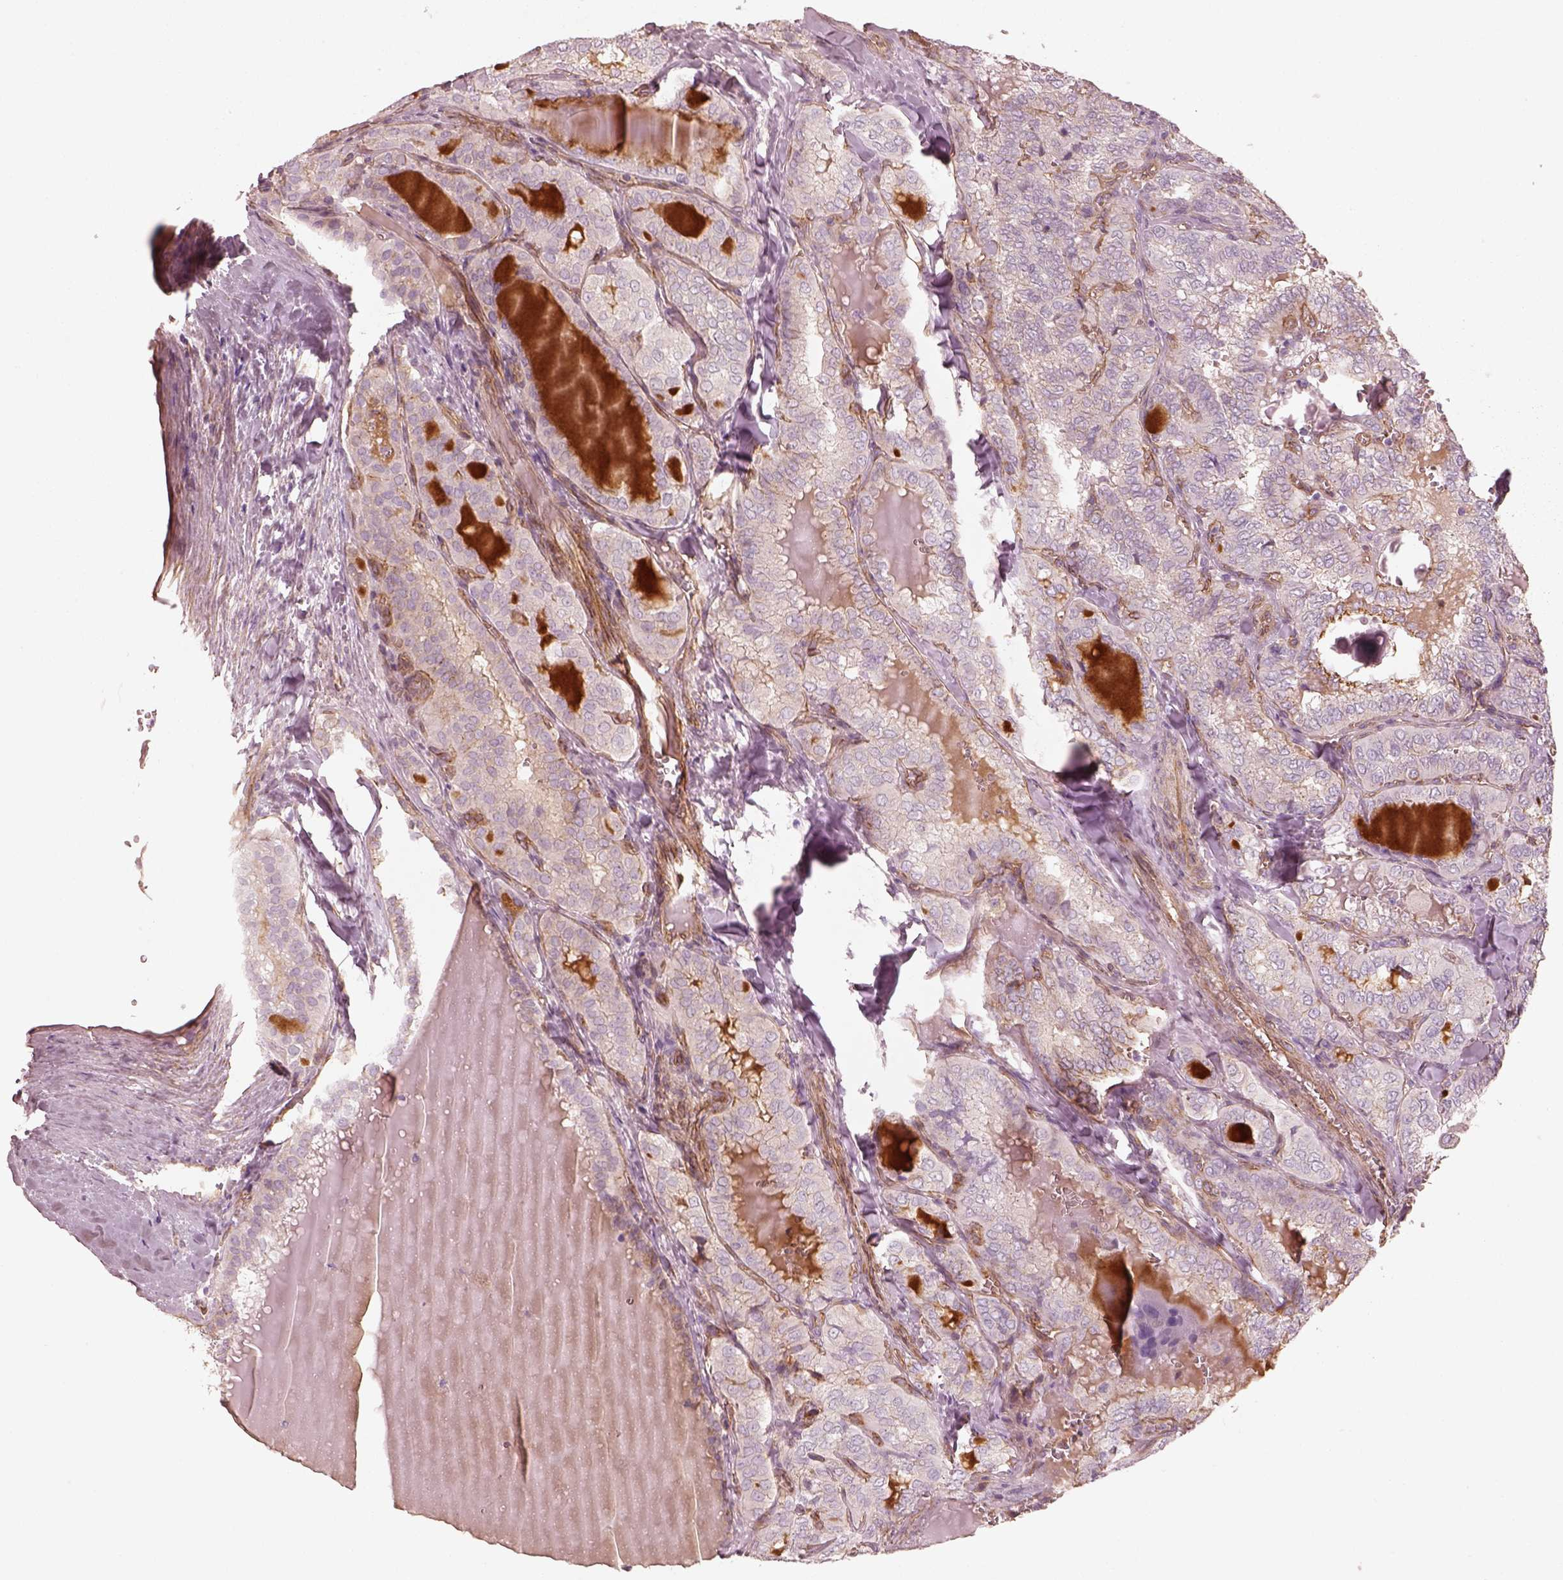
{"staining": {"intensity": "negative", "quantity": "none", "location": "none"}, "tissue": "thyroid cancer", "cell_type": "Tumor cells", "image_type": "cancer", "snomed": [{"axis": "morphology", "description": "Papillary adenocarcinoma, NOS"}, {"axis": "topography", "description": "Thyroid gland"}], "caption": "Thyroid papillary adenocarcinoma was stained to show a protein in brown. There is no significant expression in tumor cells. (Immunohistochemistry (ihc), brightfield microscopy, high magnification).", "gene": "CRYM", "patient": {"sex": "female", "age": 41}}